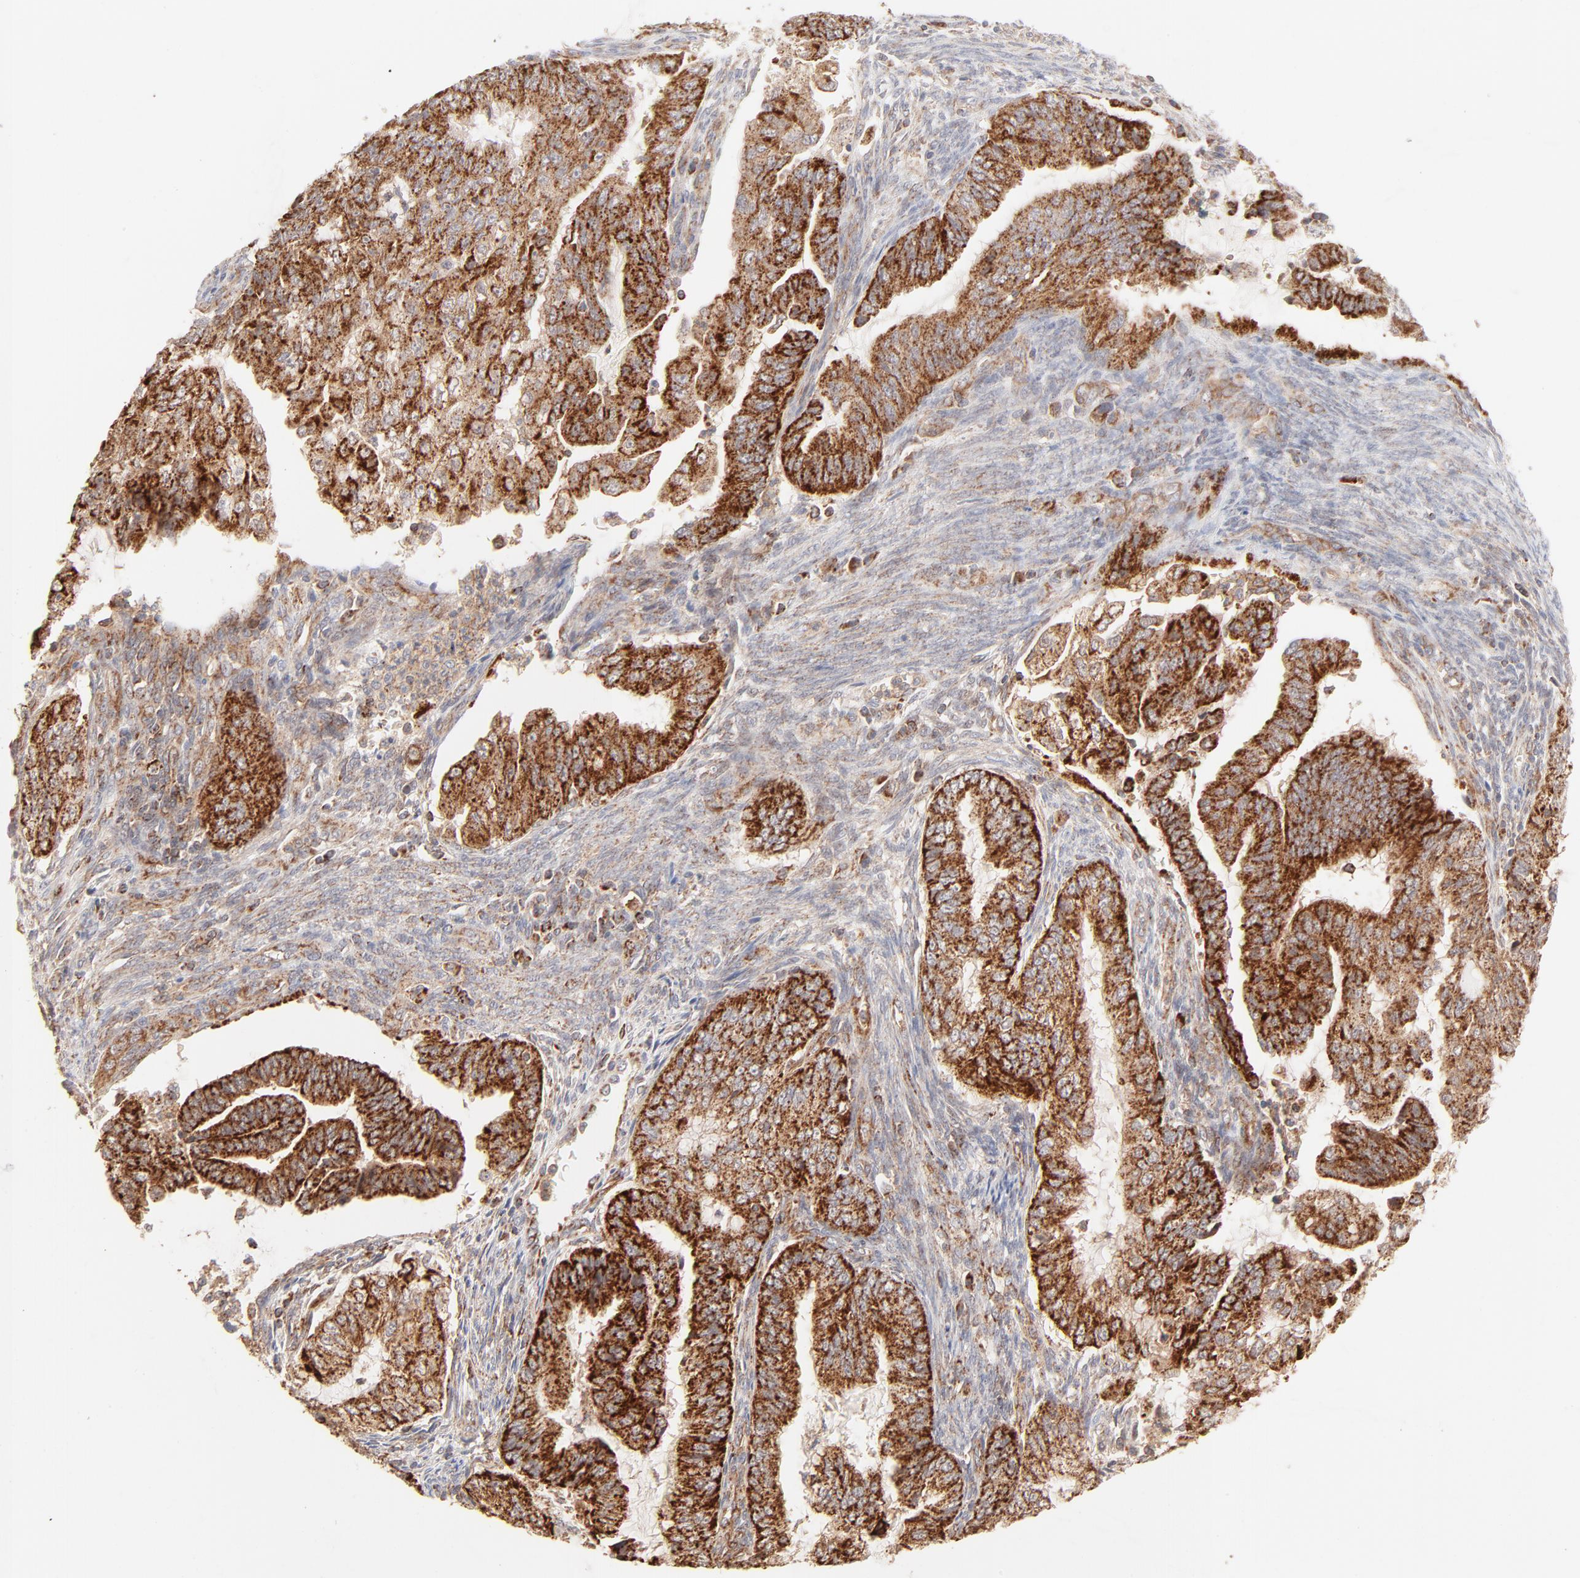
{"staining": {"intensity": "strong", "quantity": ">75%", "location": "cytoplasmic/membranous"}, "tissue": "endometrial cancer", "cell_type": "Tumor cells", "image_type": "cancer", "snomed": [{"axis": "morphology", "description": "Adenocarcinoma, NOS"}, {"axis": "topography", "description": "Endometrium"}], "caption": "Immunohistochemistry (DAB (3,3'-diaminobenzidine)) staining of endometrial adenocarcinoma reveals strong cytoplasmic/membranous protein positivity in approximately >75% of tumor cells.", "gene": "CSPG4", "patient": {"sex": "female", "age": 75}}